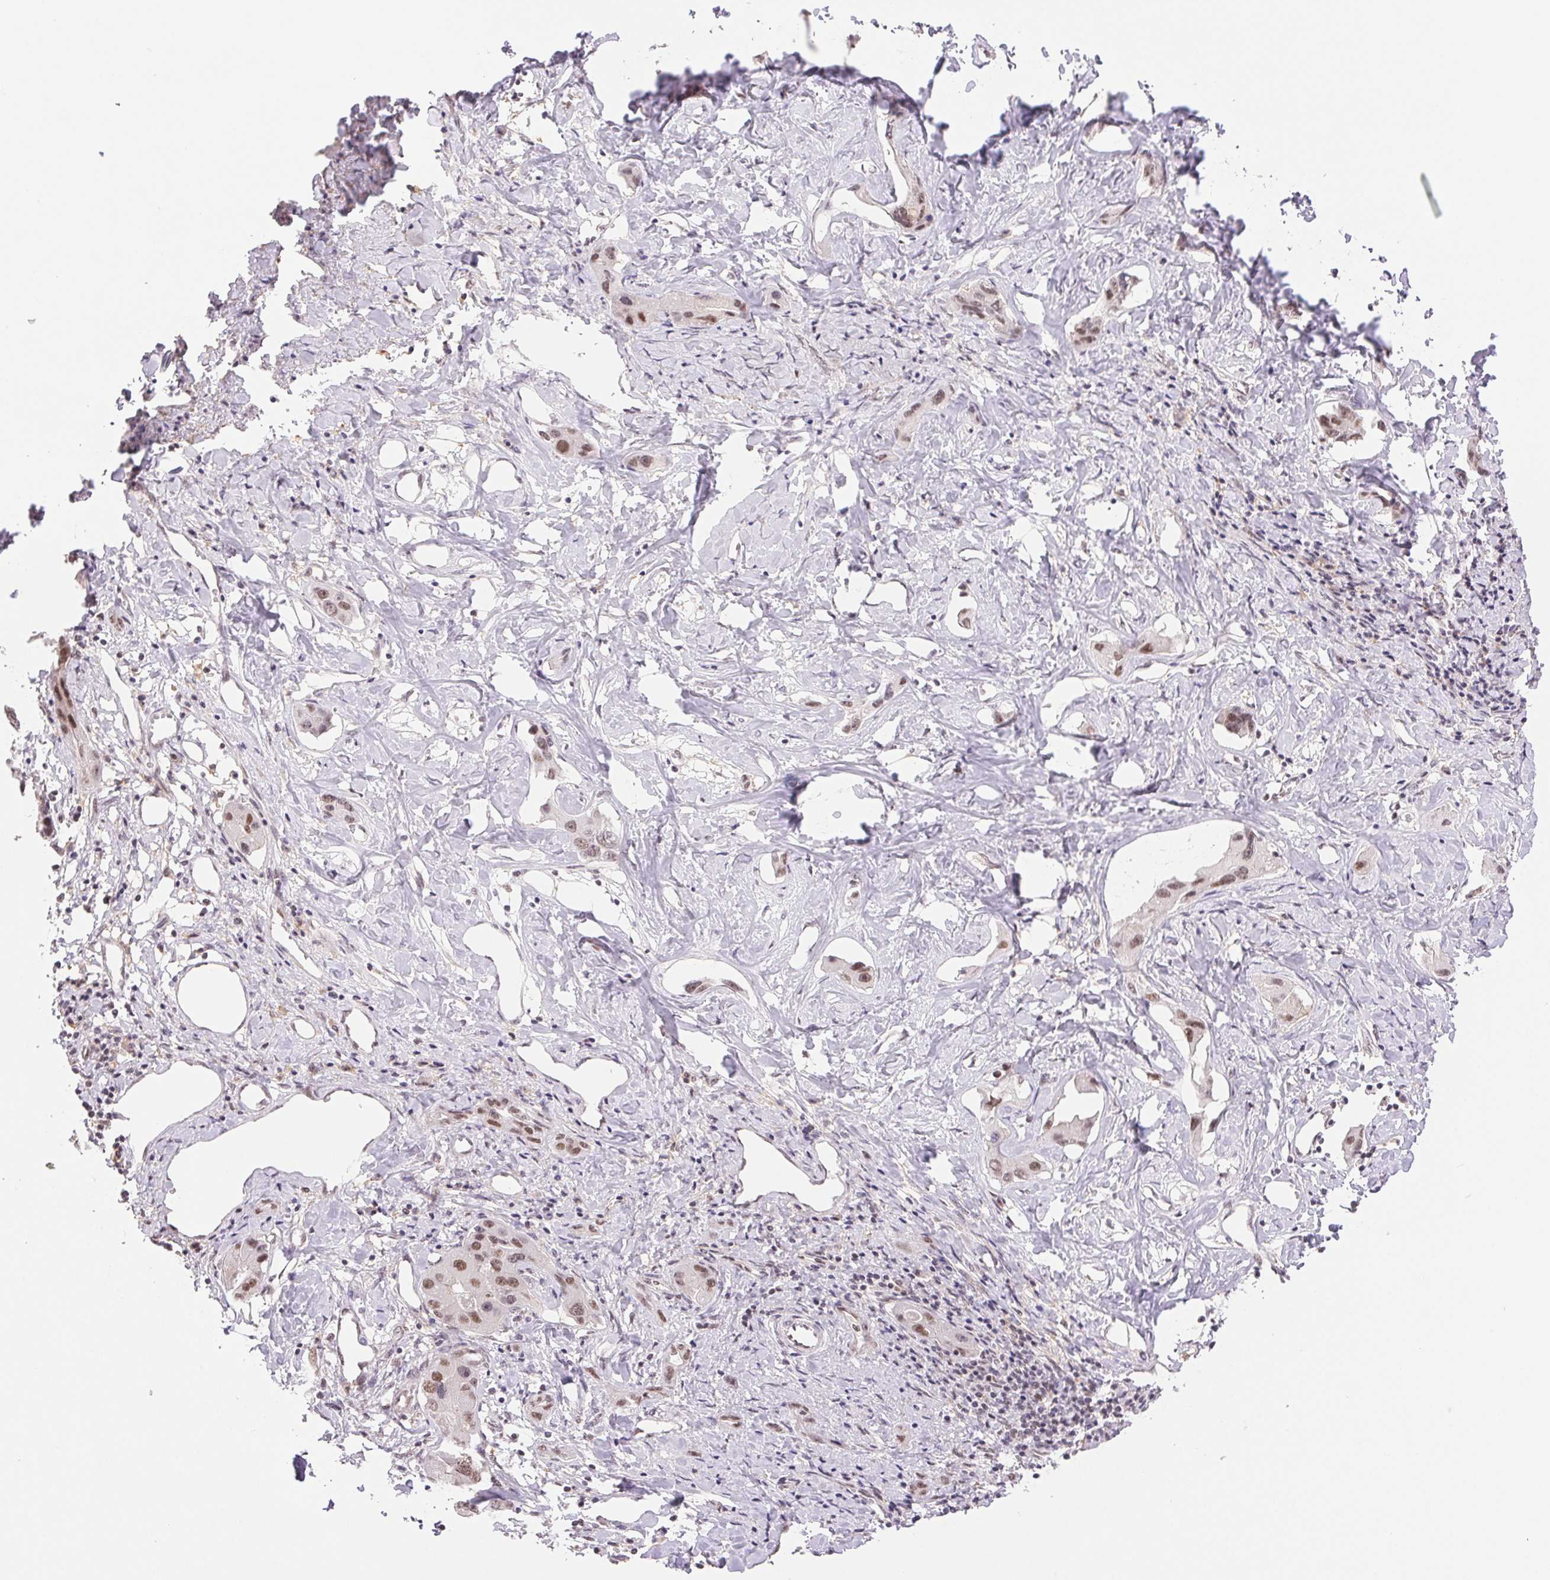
{"staining": {"intensity": "moderate", "quantity": "<25%", "location": "nuclear"}, "tissue": "liver cancer", "cell_type": "Tumor cells", "image_type": "cancer", "snomed": [{"axis": "morphology", "description": "Cholangiocarcinoma"}, {"axis": "topography", "description": "Liver"}], "caption": "Brown immunohistochemical staining in human liver cholangiocarcinoma displays moderate nuclear expression in approximately <25% of tumor cells.", "gene": "PRPF18", "patient": {"sex": "male", "age": 59}}